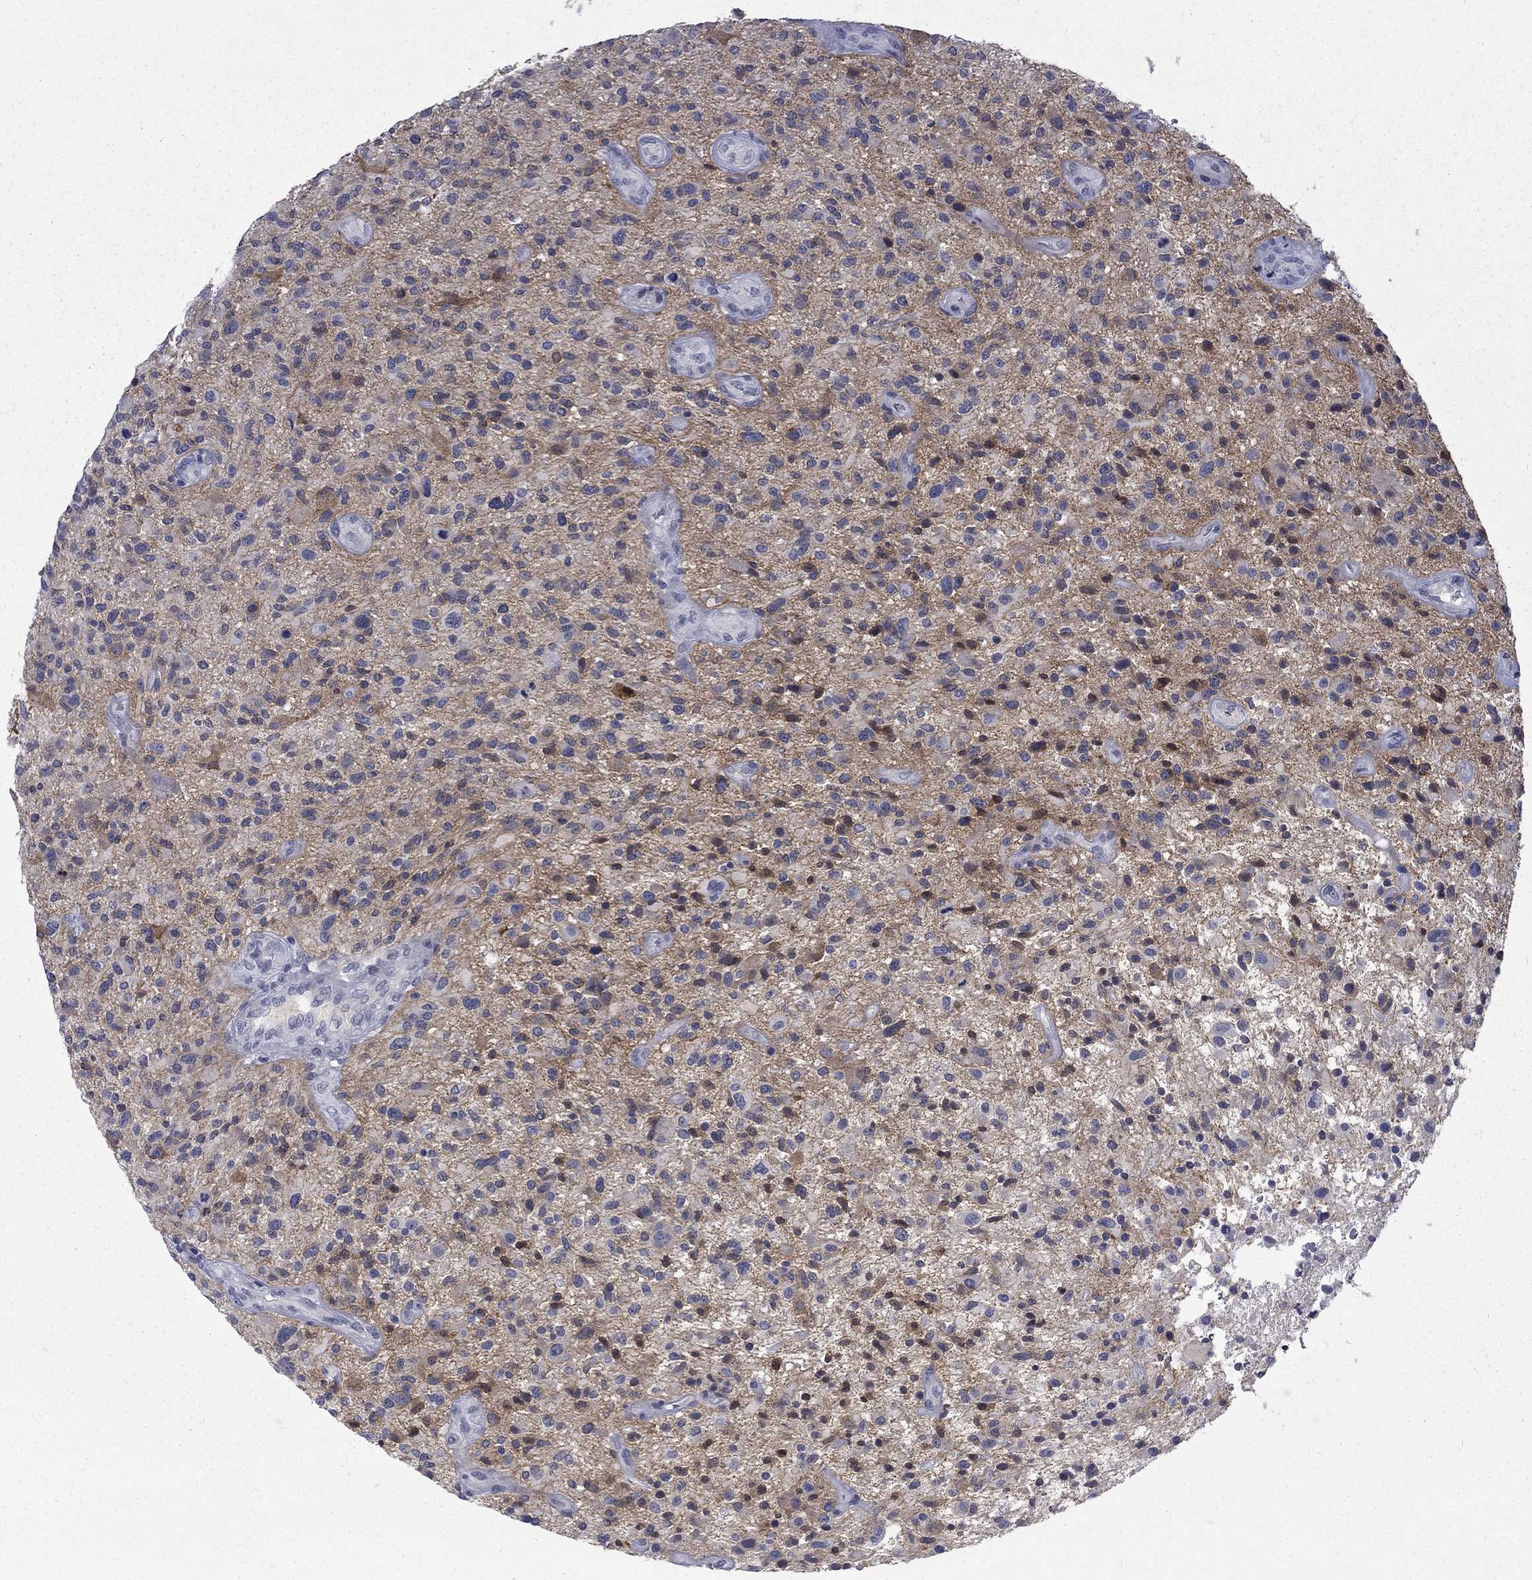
{"staining": {"intensity": "moderate", "quantity": "<25%", "location": "cytoplasmic/membranous"}, "tissue": "glioma", "cell_type": "Tumor cells", "image_type": "cancer", "snomed": [{"axis": "morphology", "description": "Glioma, malignant, High grade"}, {"axis": "topography", "description": "Brain"}], "caption": "Protein staining reveals moderate cytoplasmic/membranous expression in about <25% of tumor cells in glioma.", "gene": "CTNND2", "patient": {"sex": "male", "age": 47}}